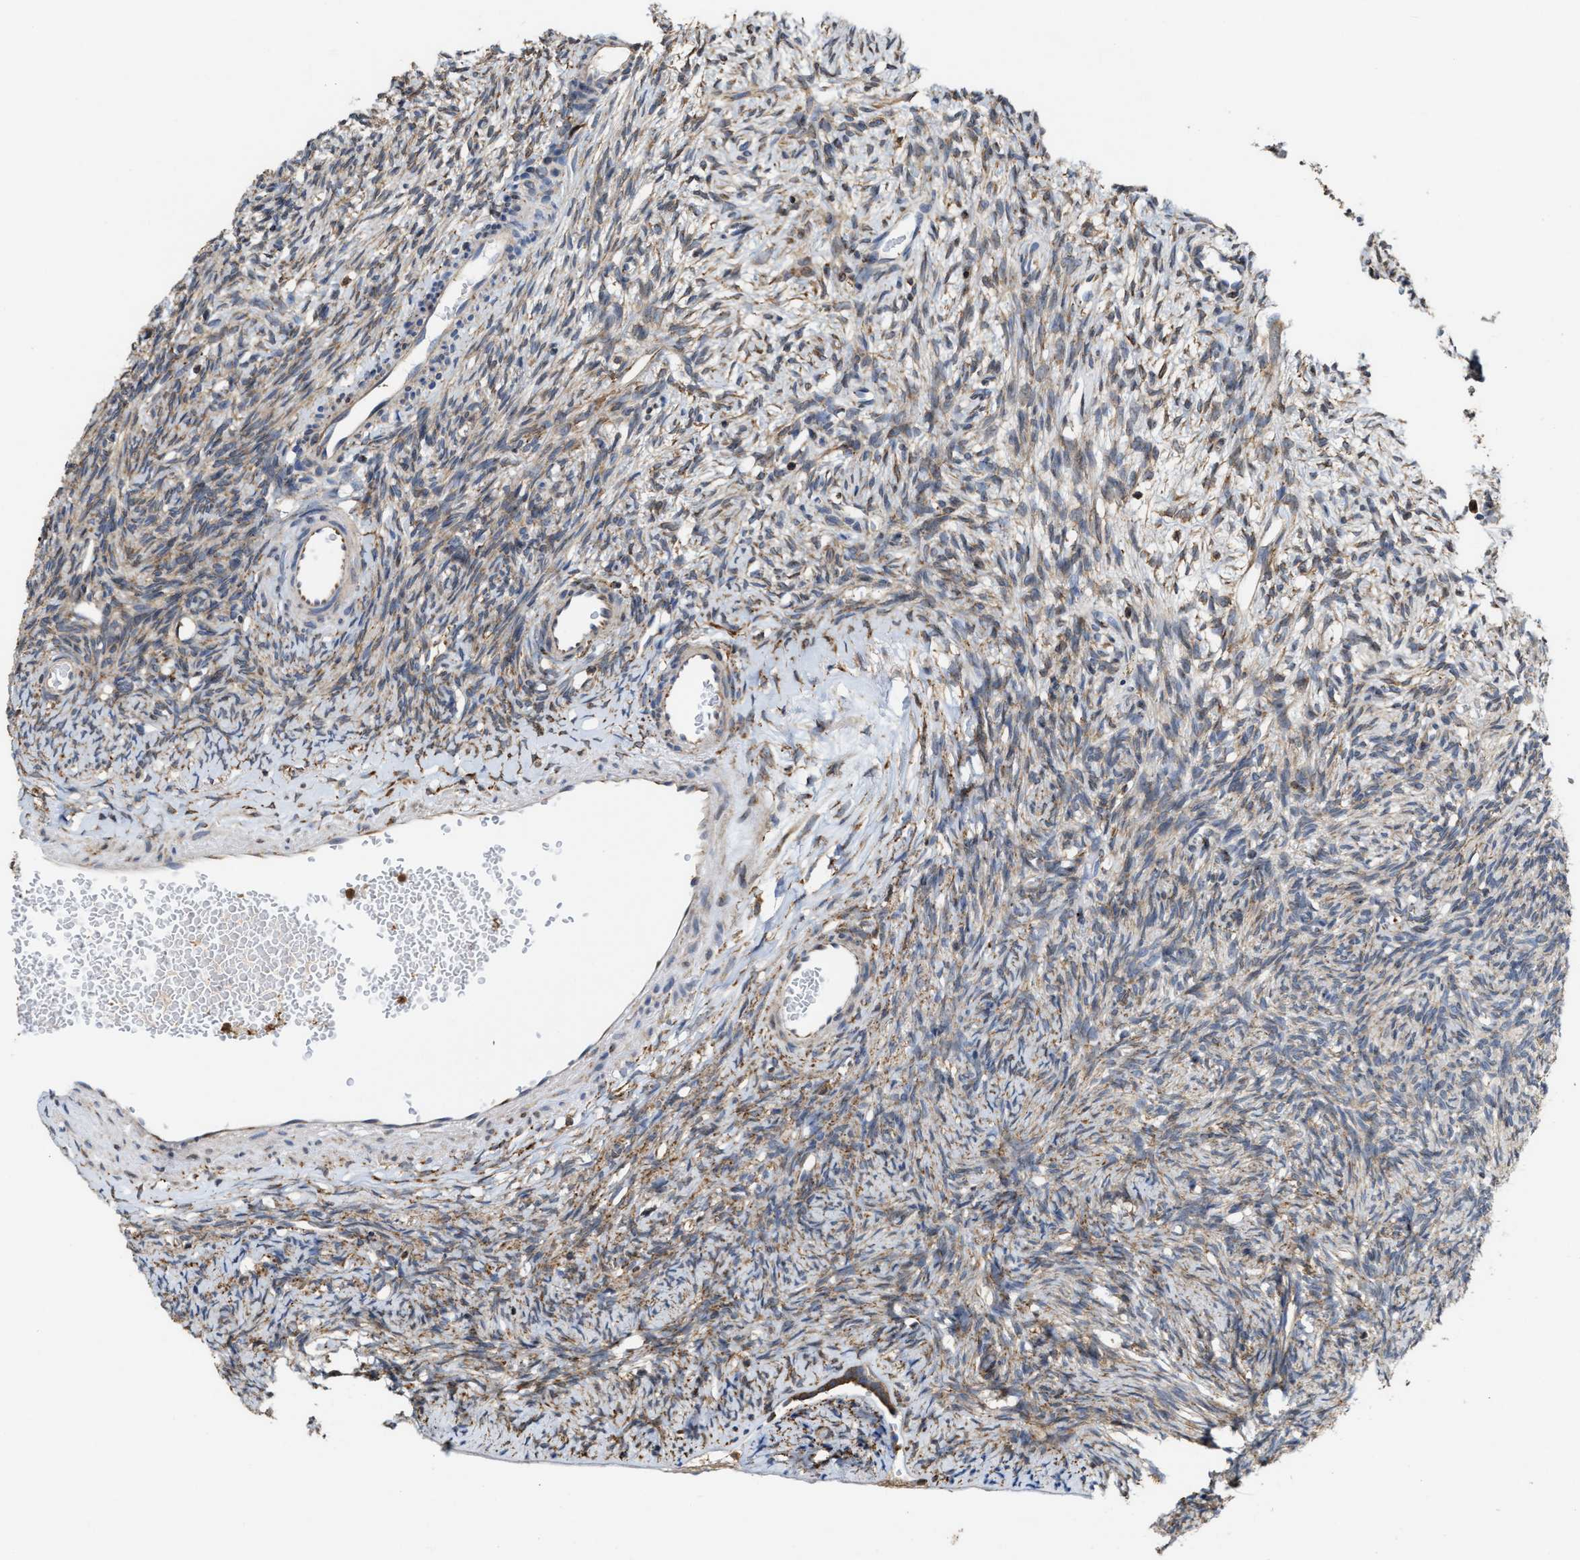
{"staining": {"intensity": "weak", "quantity": "25%-75%", "location": "cytoplasmic/membranous"}, "tissue": "ovary", "cell_type": "Follicle cells", "image_type": "normal", "snomed": [{"axis": "morphology", "description": "Normal tissue, NOS"}, {"axis": "topography", "description": "Ovary"}], "caption": "Normal ovary exhibits weak cytoplasmic/membranous staining in about 25%-75% of follicle cells (brown staining indicates protein expression, while blue staining denotes nuclei)..", "gene": "FGD3", "patient": {"sex": "female", "age": 33}}